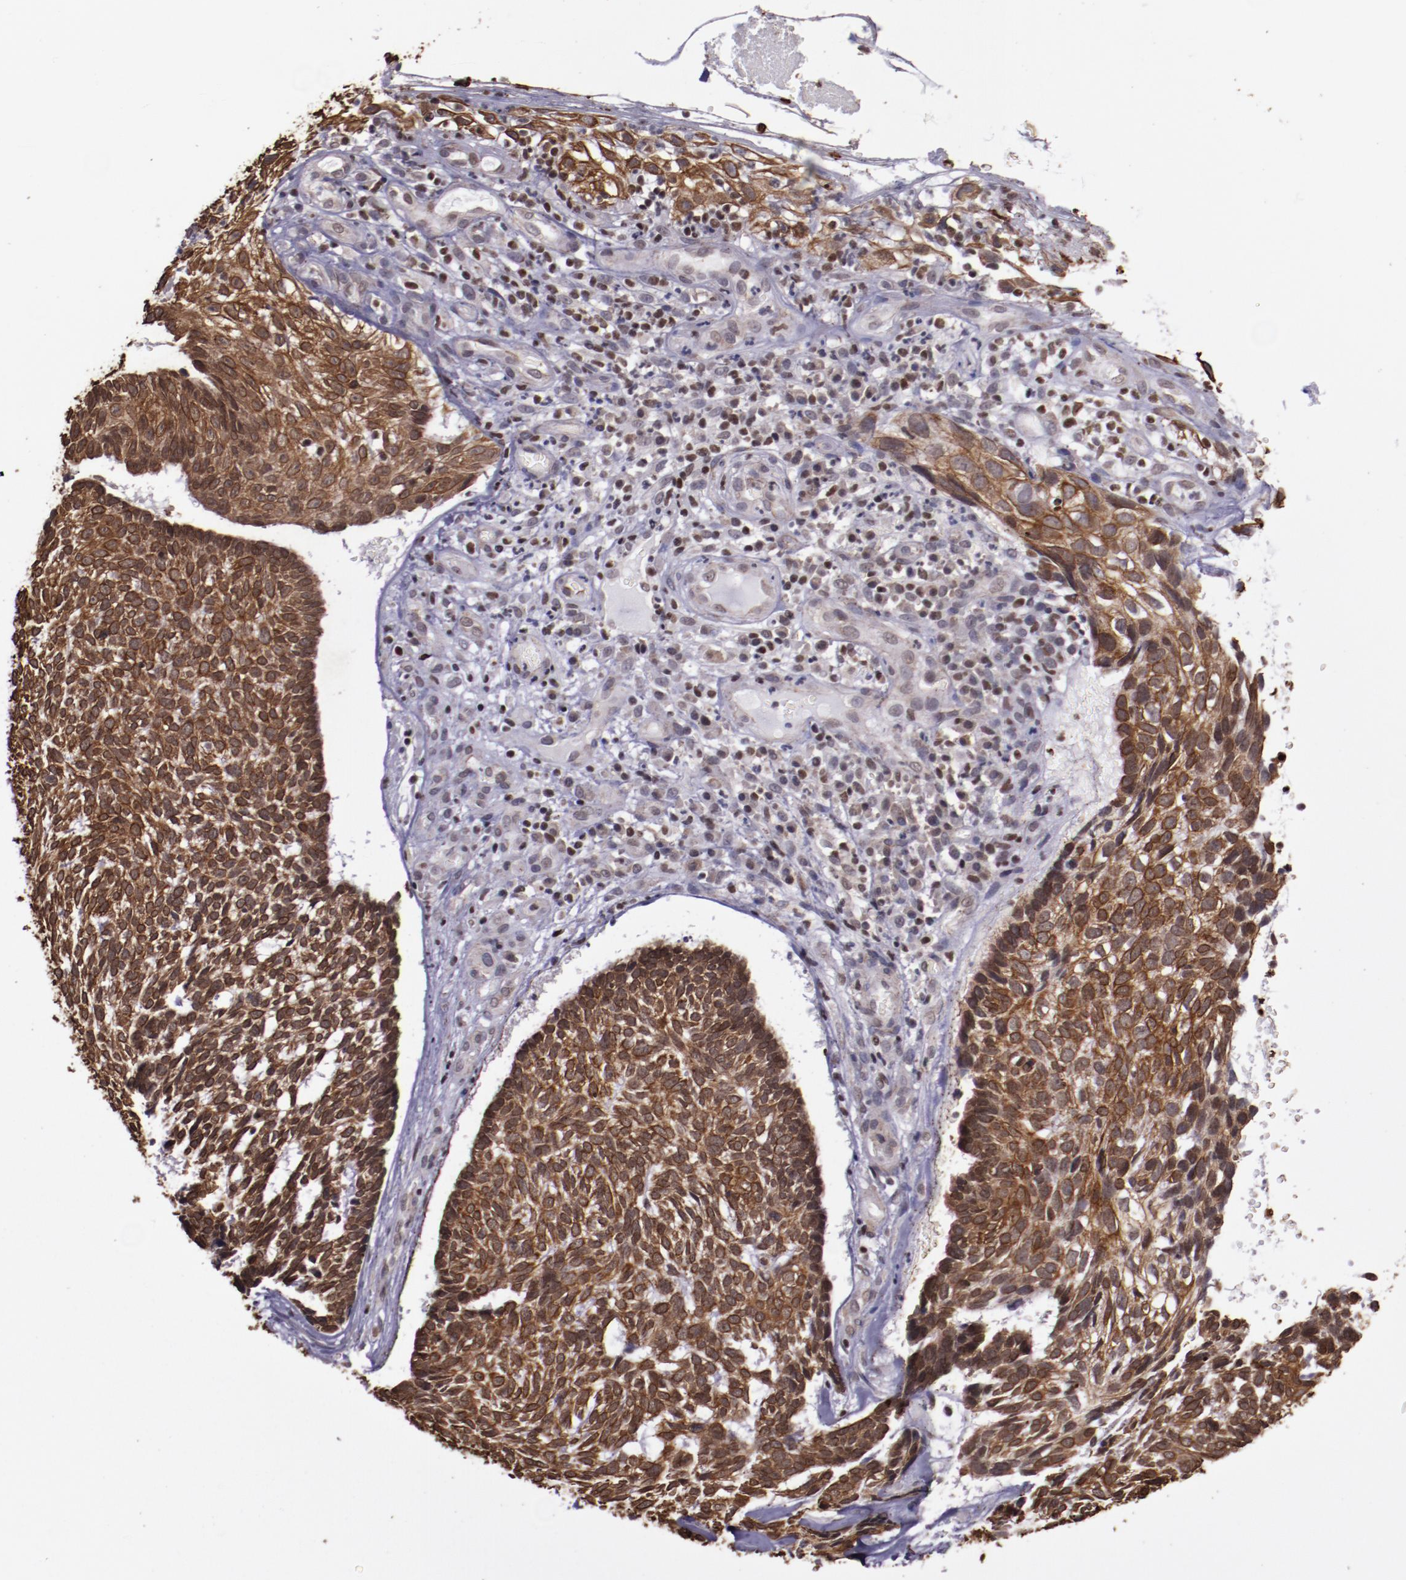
{"staining": {"intensity": "strong", "quantity": ">75%", "location": "cytoplasmic/membranous"}, "tissue": "skin cancer", "cell_type": "Tumor cells", "image_type": "cancer", "snomed": [{"axis": "morphology", "description": "Basal cell carcinoma"}, {"axis": "topography", "description": "Skin"}], "caption": "Skin basal cell carcinoma tissue demonstrates strong cytoplasmic/membranous expression in about >75% of tumor cells", "gene": "ELF1", "patient": {"sex": "male", "age": 72}}